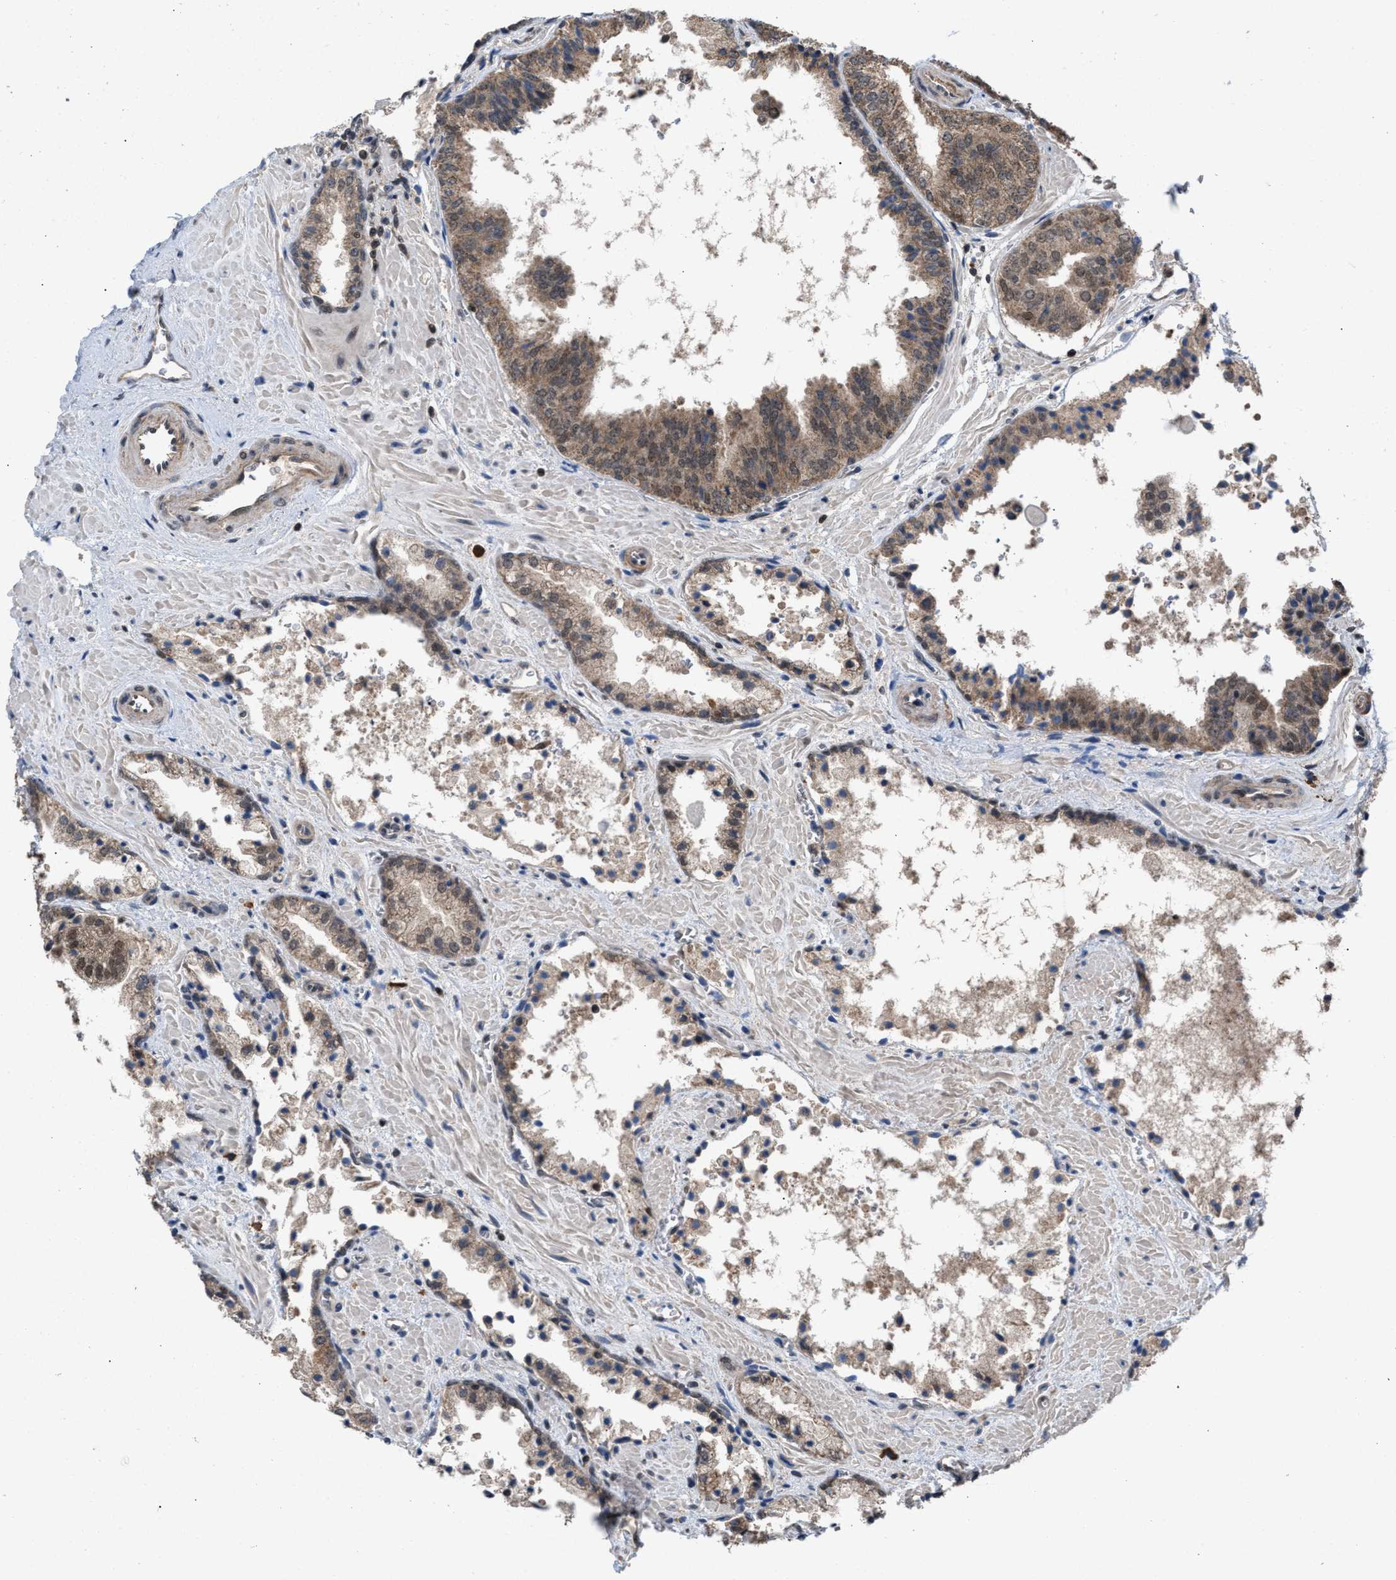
{"staining": {"intensity": "weak", "quantity": ">75%", "location": "cytoplasmic/membranous"}, "tissue": "prostate cancer", "cell_type": "Tumor cells", "image_type": "cancer", "snomed": [{"axis": "morphology", "description": "Adenocarcinoma, Low grade"}, {"axis": "topography", "description": "Prostate"}], "caption": "Immunohistochemical staining of human prostate adenocarcinoma (low-grade) shows low levels of weak cytoplasmic/membranous protein staining in about >75% of tumor cells.", "gene": "C9orf78", "patient": {"sex": "male", "age": 71}}